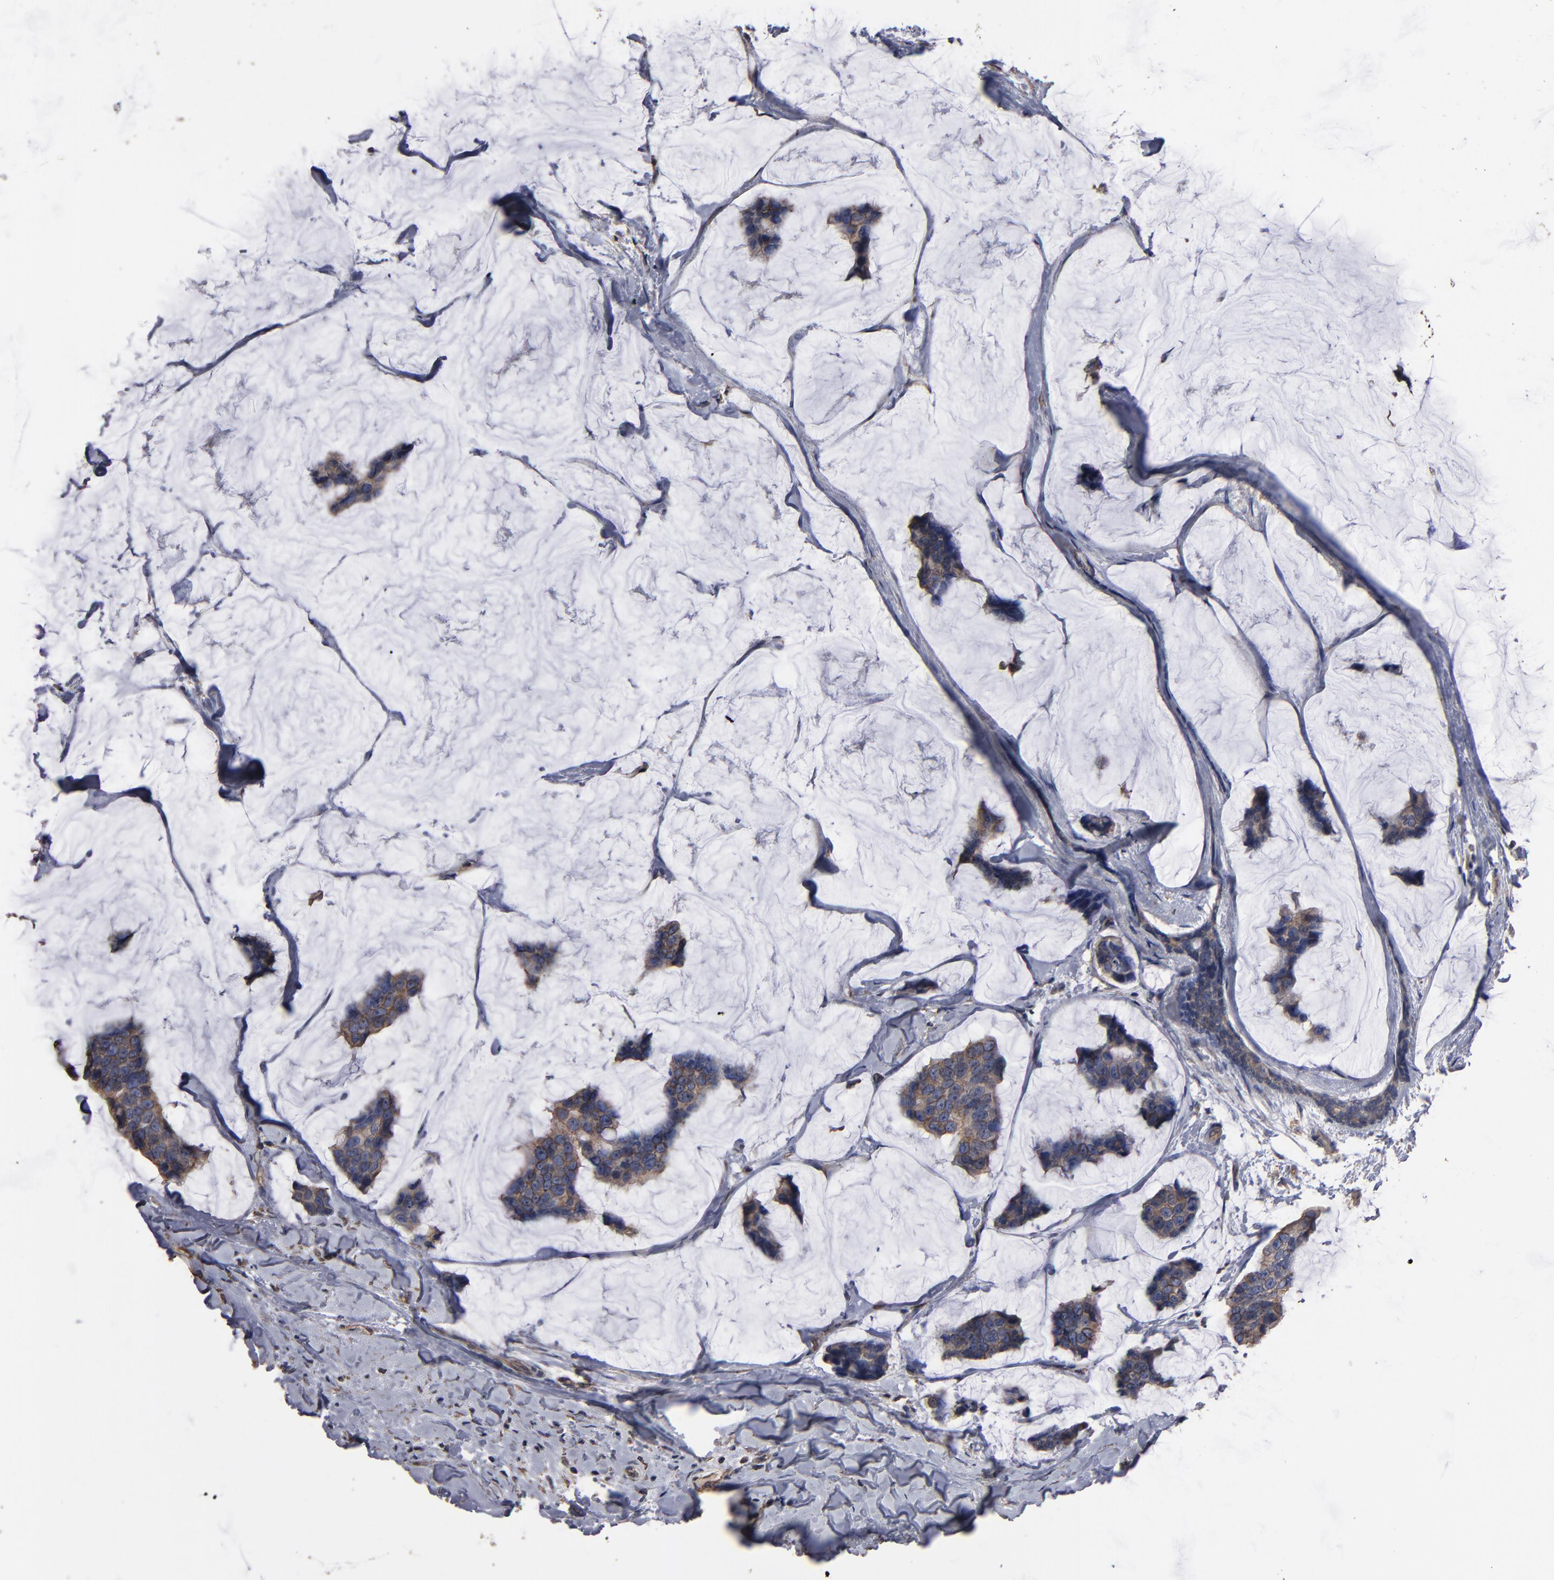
{"staining": {"intensity": "weak", "quantity": ">75%", "location": "cytoplasmic/membranous"}, "tissue": "breast cancer", "cell_type": "Tumor cells", "image_type": "cancer", "snomed": [{"axis": "morphology", "description": "Normal tissue, NOS"}, {"axis": "morphology", "description": "Duct carcinoma"}, {"axis": "topography", "description": "Breast"}], "caption": "Immunohistochemistry histopathology image of neoplastic tissue: human breast cancer stained using immunohistochemistry (IHC) demonstrates low levels of weak protein expression localized specifically in the cytoplasmic/membranous of tumor cells, appearing as a cytoplasmic/membranous brown color.", "gene": "DMD", "patient": {"sex": "female", "age": 50}}